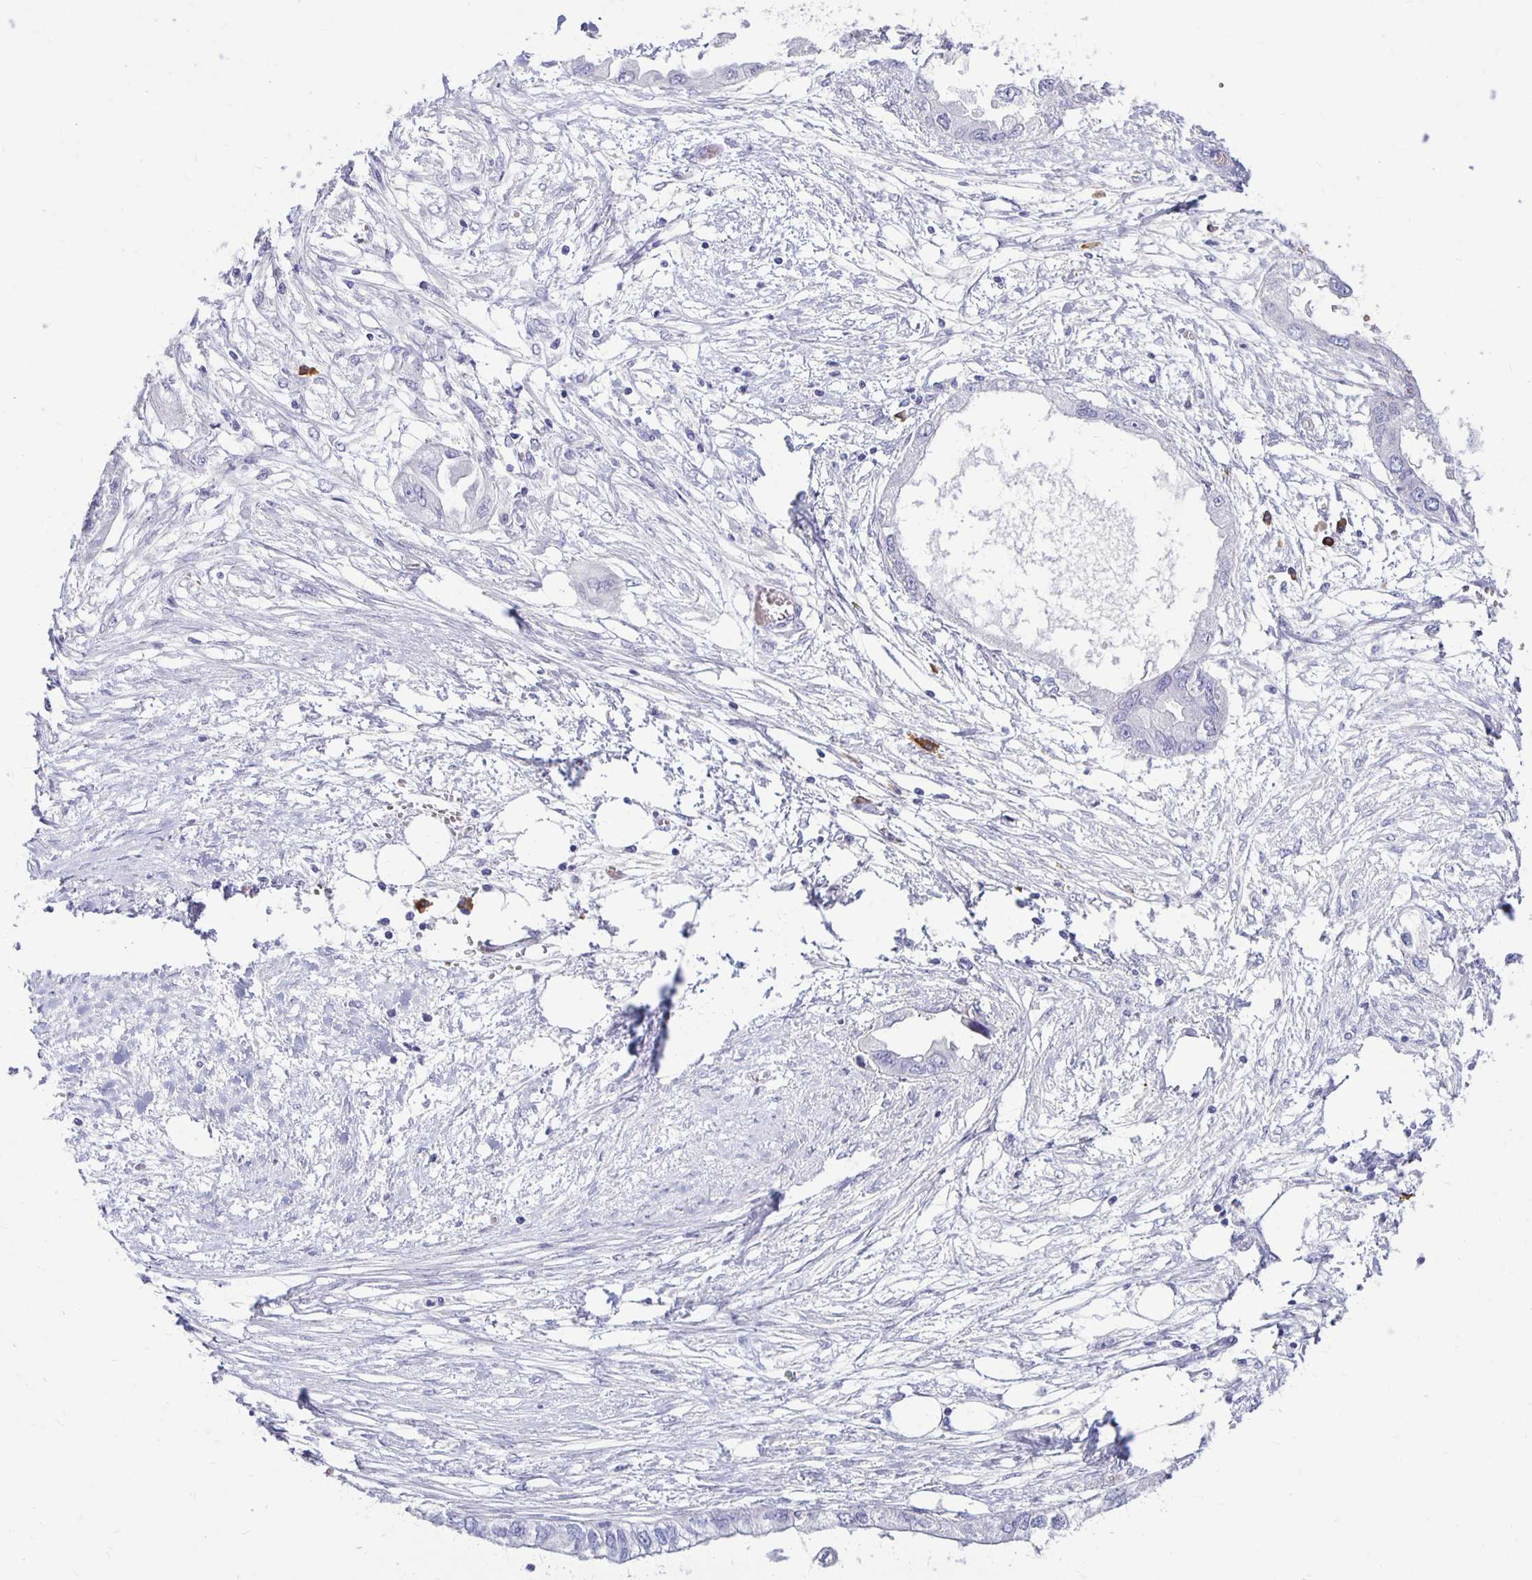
{"staining": {"intensity": "negative", "quantity": "none", "location": "none"}, "tissue": "endometrial cancer", "cell_type": "Tumor cells", "image_type": "cancer", "snomed": [{"axis": "morphology", "description": "Adenocarcinoma, NOS"}, {"axis": "morphology", "description": "Adenocarcinoma, metastatic, NOS"}, {"axis": "topography", "description": "Adipose tissue"}, {"axis": "topography", "description": "Endometrium"}], "caption": "DAB immunohistochemical staining of human endometrial cancer displays no significant staining in tumor cells.", "gene": "FNTB", "patient": {"sex": "female", "age": 67}}